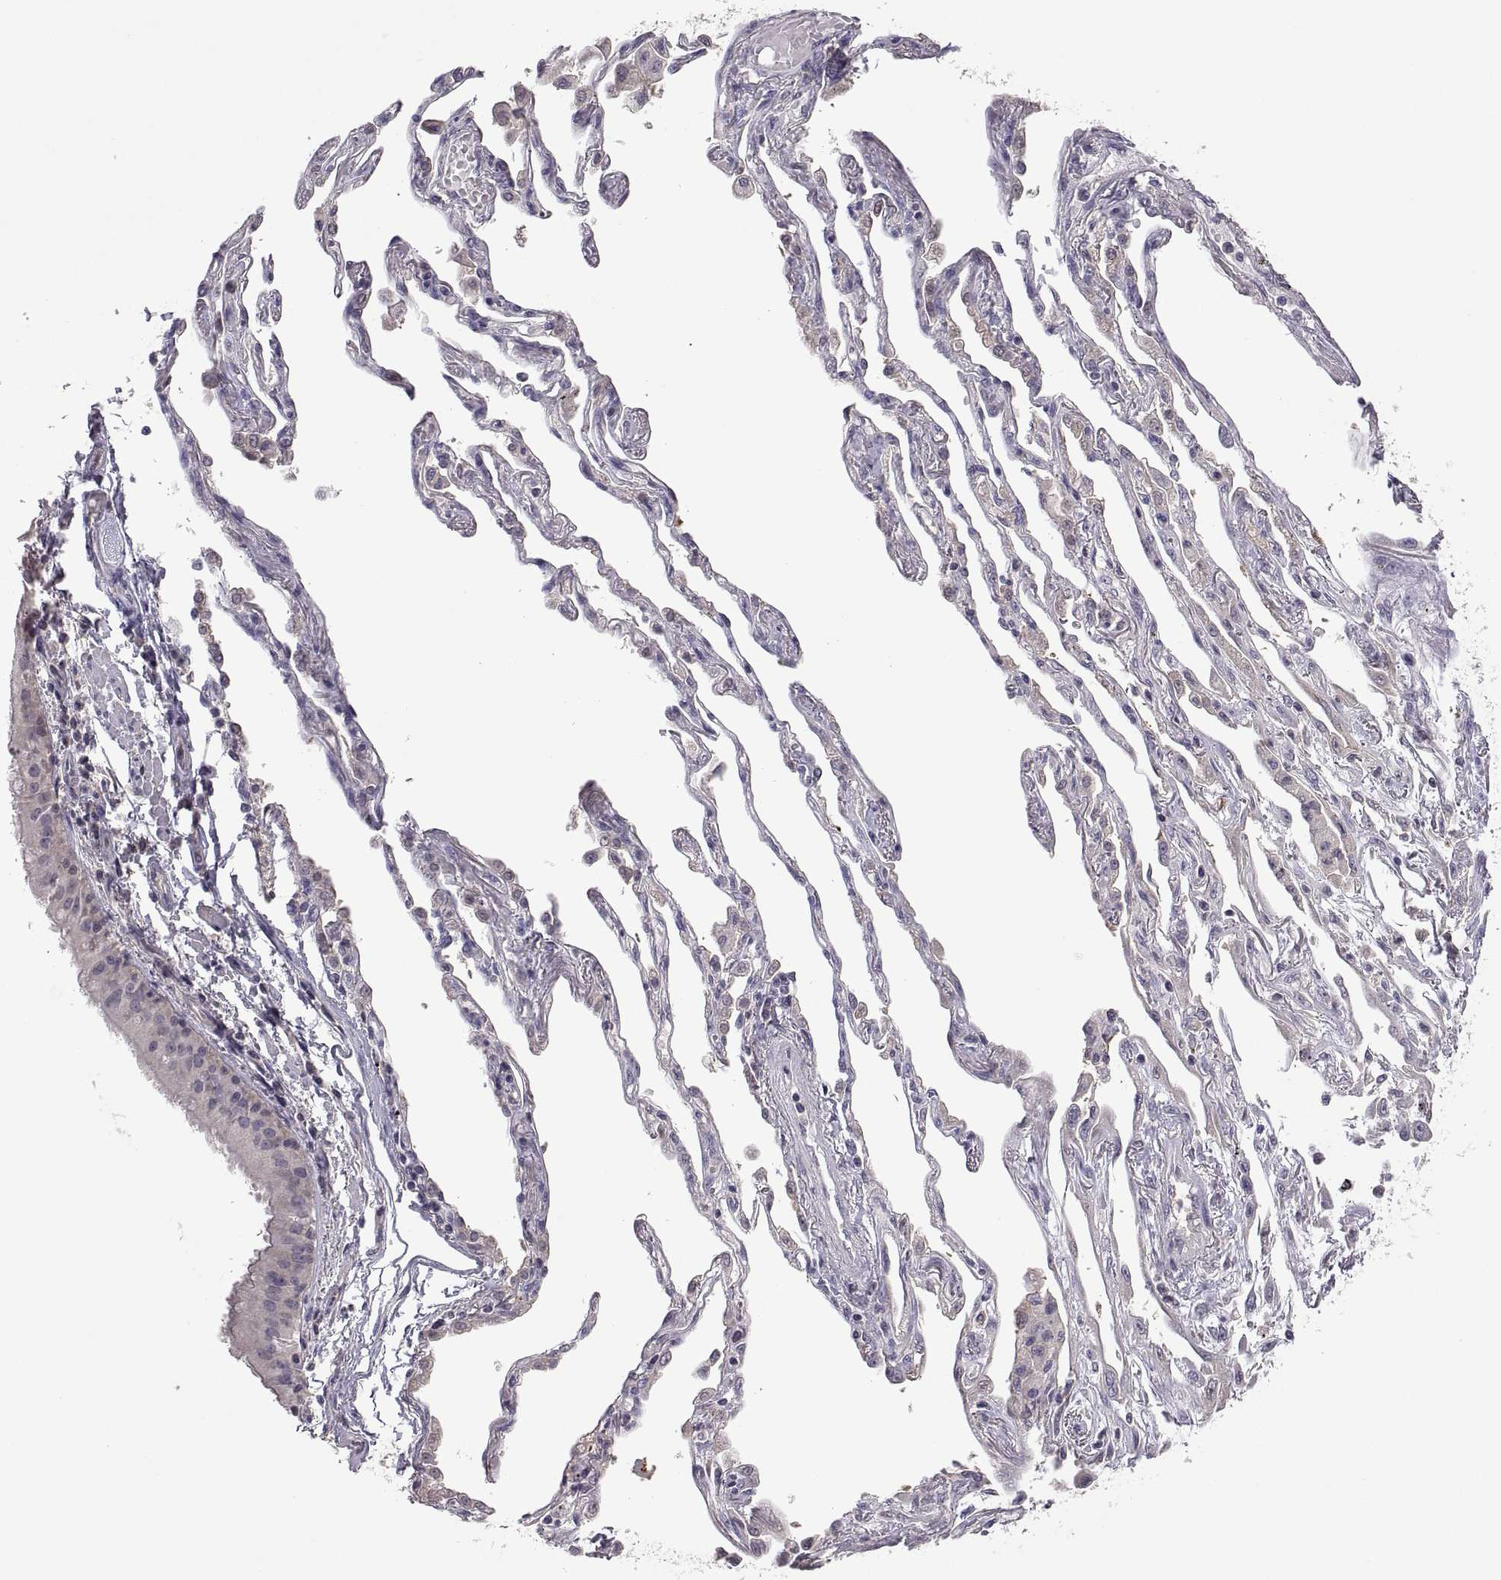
{"staining": {"intensity": "negative", "quantity": "none", "location": "none"}, "tissue": "lung cancer", "cell_type": "Tumor cells", "image_type": "cancer", "snomed": [{"axis": "morphology", "description": "Squamous cell carcinoma, NOS"}, {"axis": "topography", "description": "Lung"}], "caption": "A histopathology image of squamous cell carcinoma (lung) stained for a protein reveals no brown staining in tumor cells. (DAB IHC visualized using brightfield microscopy, high magnification).", "gene": "FGF9", "patient": {"sex": "male", "age": 73}}